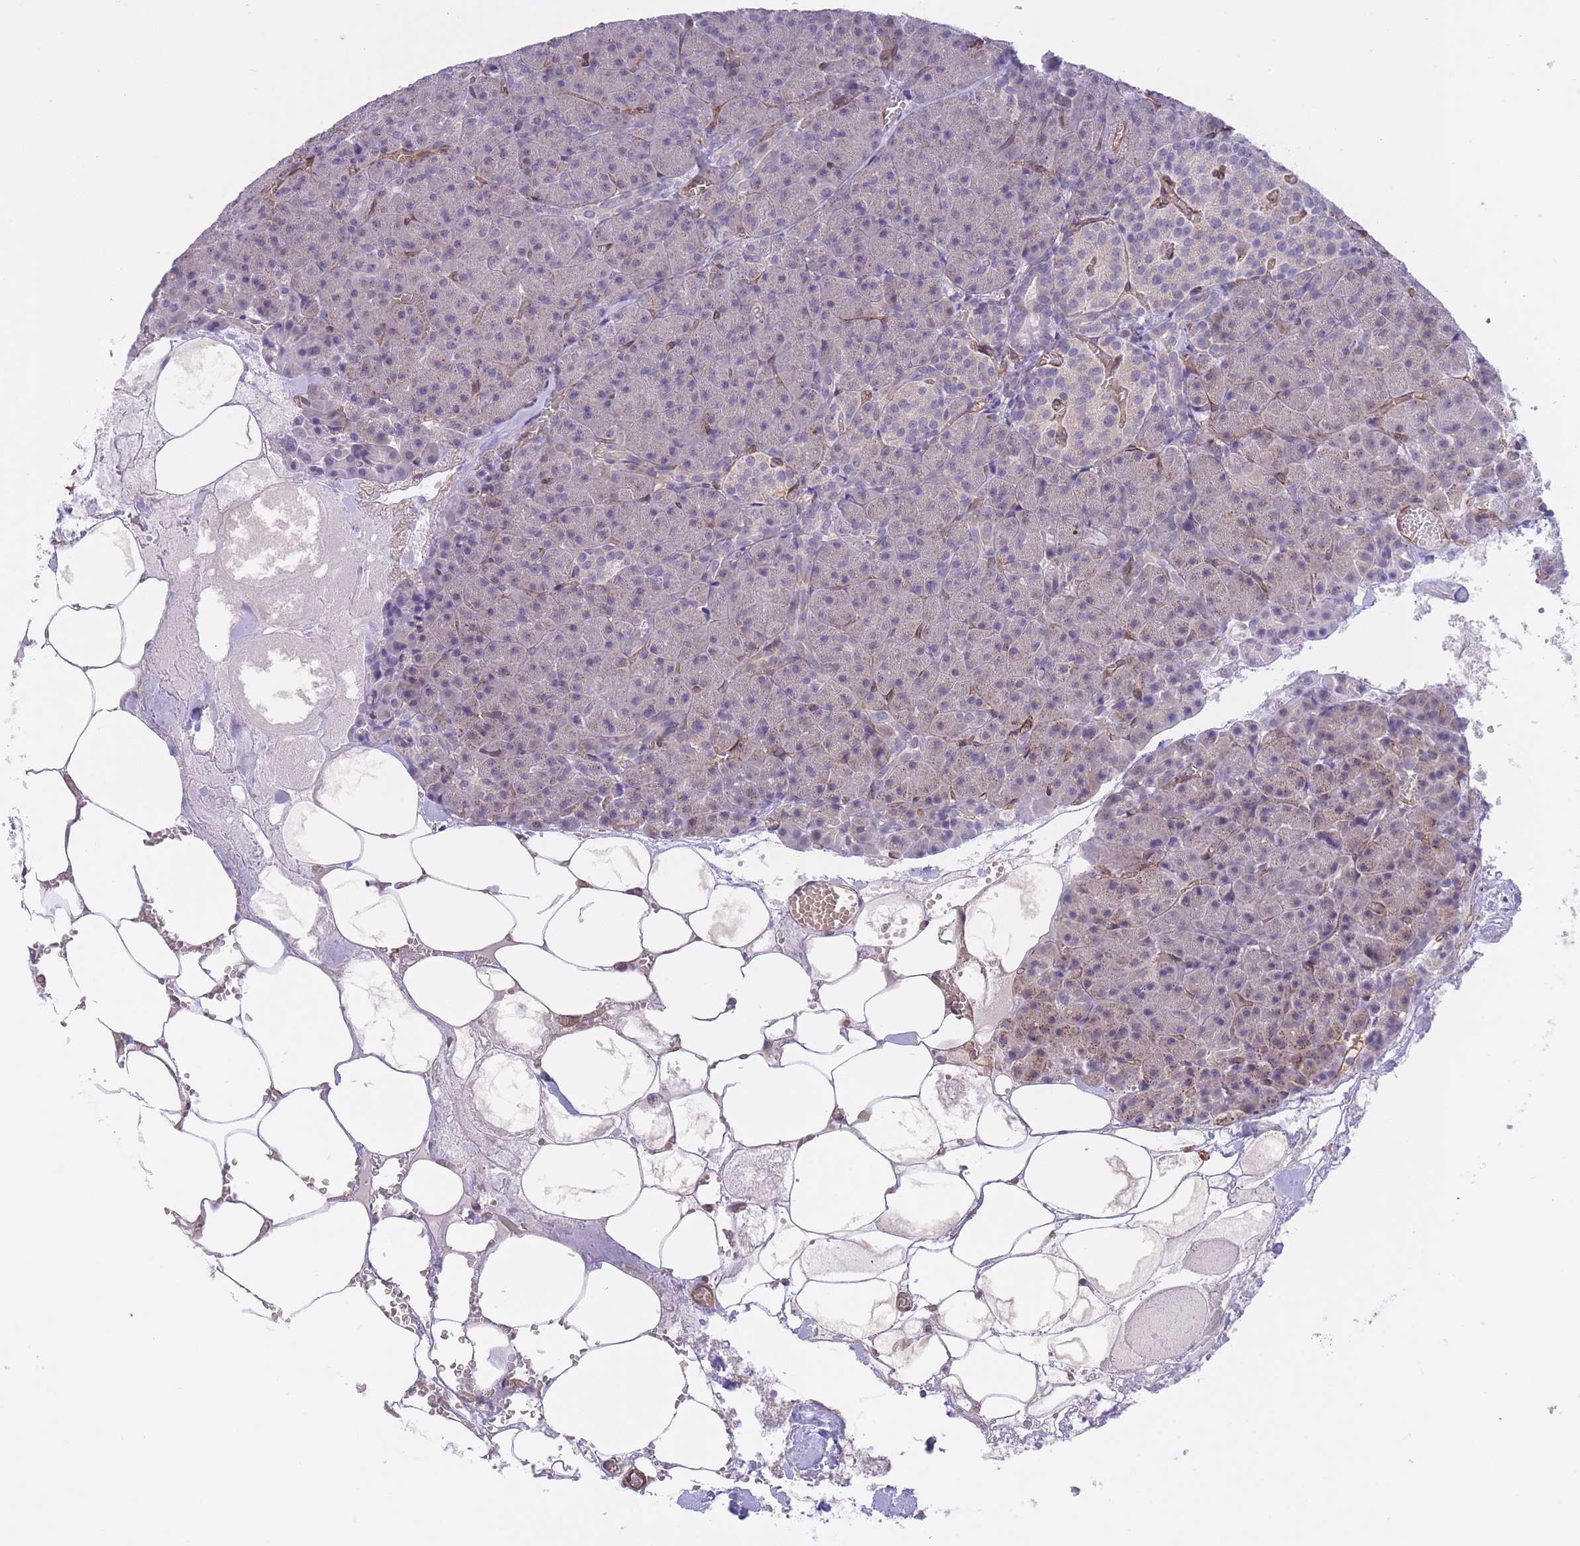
{"staining": {"intensity": "weak", "quantity": "<25%", "location": "cytoplasmic/membranous"}, "tissue": "pancreas", "cell_type": "Exocrine glandular cells", "image_type": "normal", "snomed": [{"axis": "morphology", "description": "Normal tissue, NOS"}, {"axis": "topography", "description": "Pancreas"}], "caption": "DAB immunohistochemical staining of benign pancreas exhibits no significant positivity in exocrine glandular cells.", "gene": "QTRT1", "patient": {"sex": "female", "age": 74}}